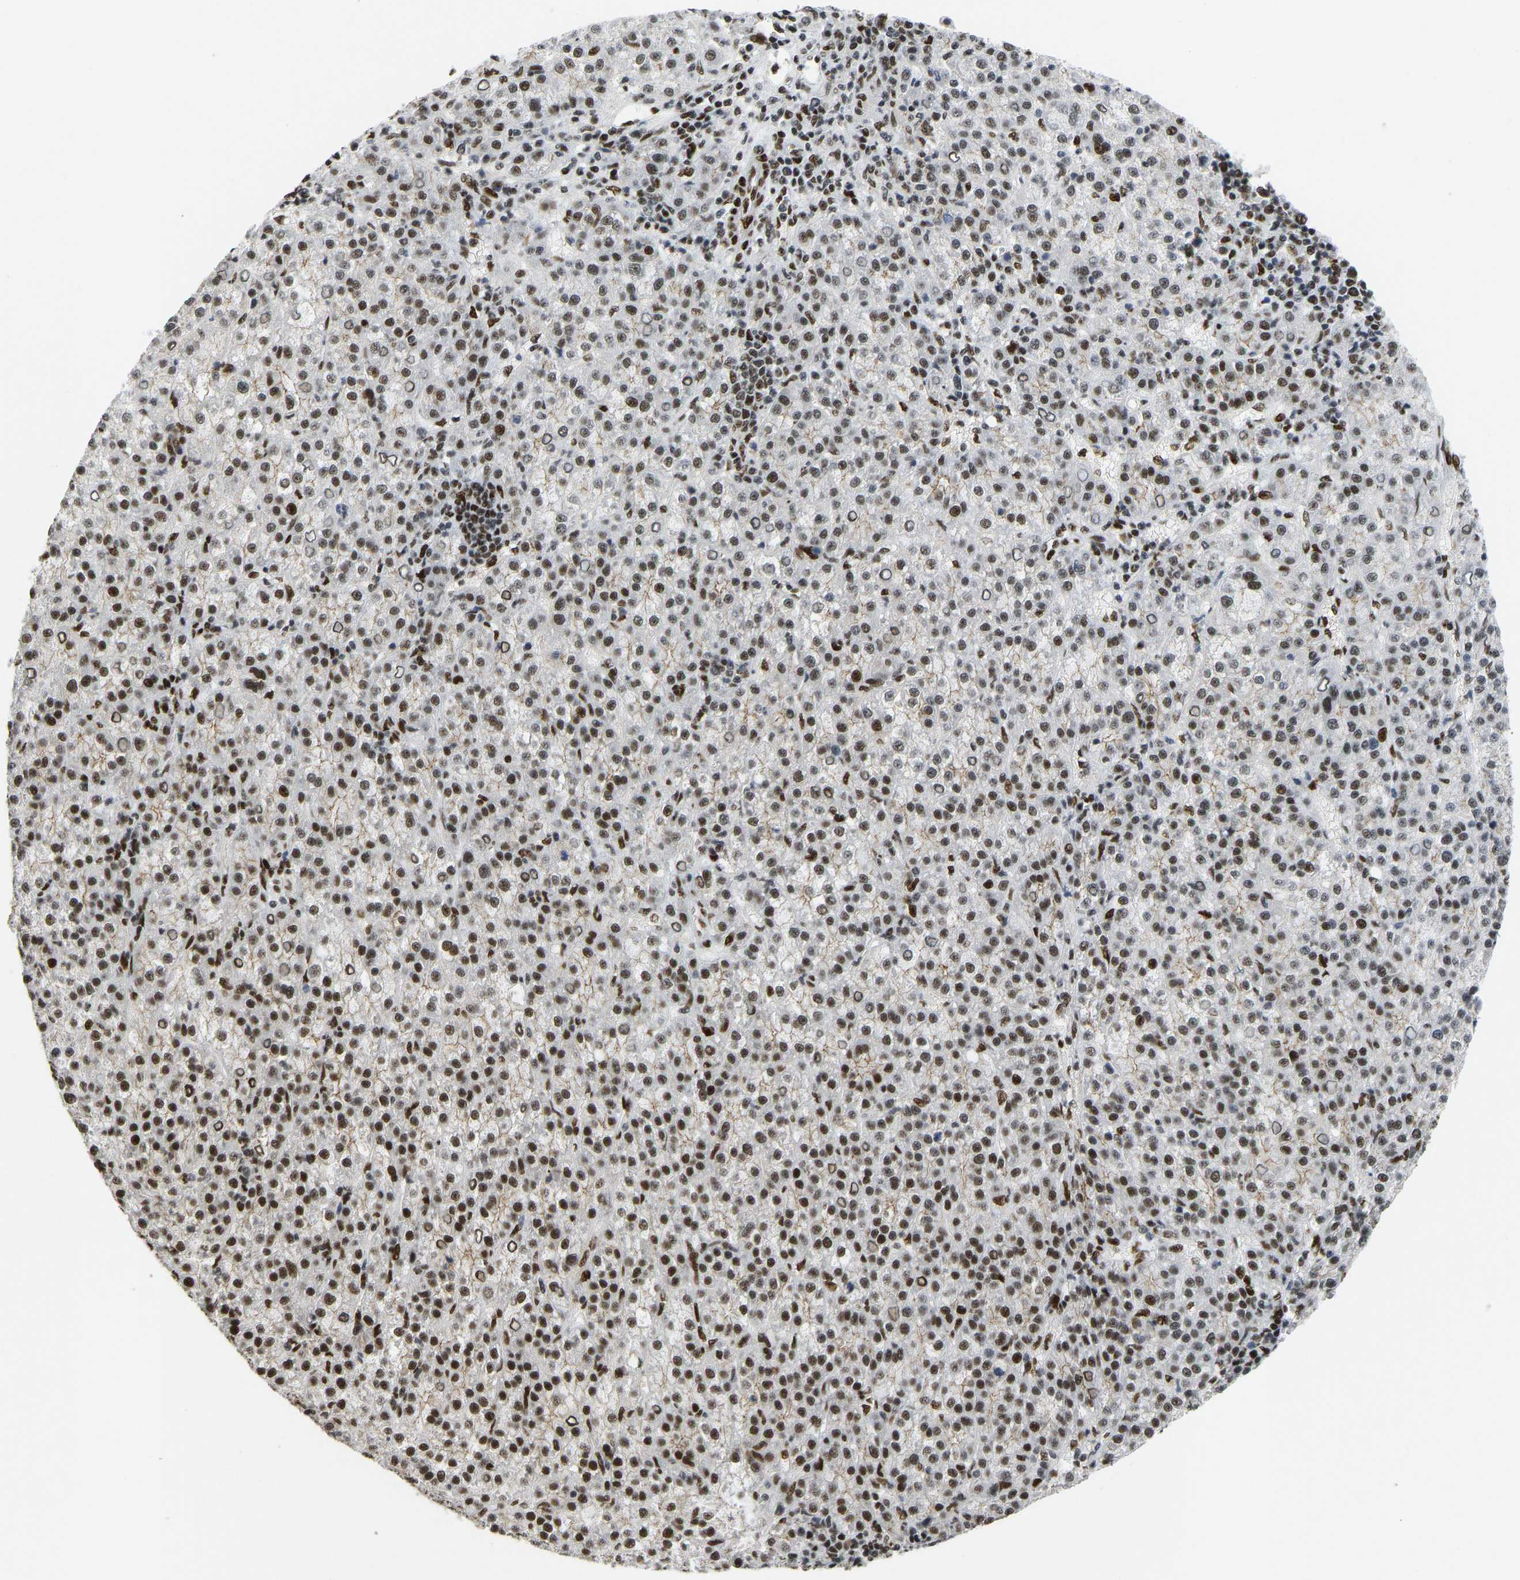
{"staining": {"intensity": "strong", "quantity": ">75%", "location": "nuclear"}, "tissue": "liver cancer", "cell_type": "Tumor cells", "image_type": "cancer", "snomed": [{"axis": "morphology", "description": "Carcinoma, Hepatocellular, NOS"}, {"axis": "topography", "description": "Liver"}], "caption": "Tumor cells display high levels of strong nuclear positivity in approximately >75% of cells in liver cancer (hepatocellular carcinoma). Ihc stains the protein of interest in brown and the nuclei are stained blue.", "gene": "FOXK1", "patient": {"sex": "female", "age": 58}}